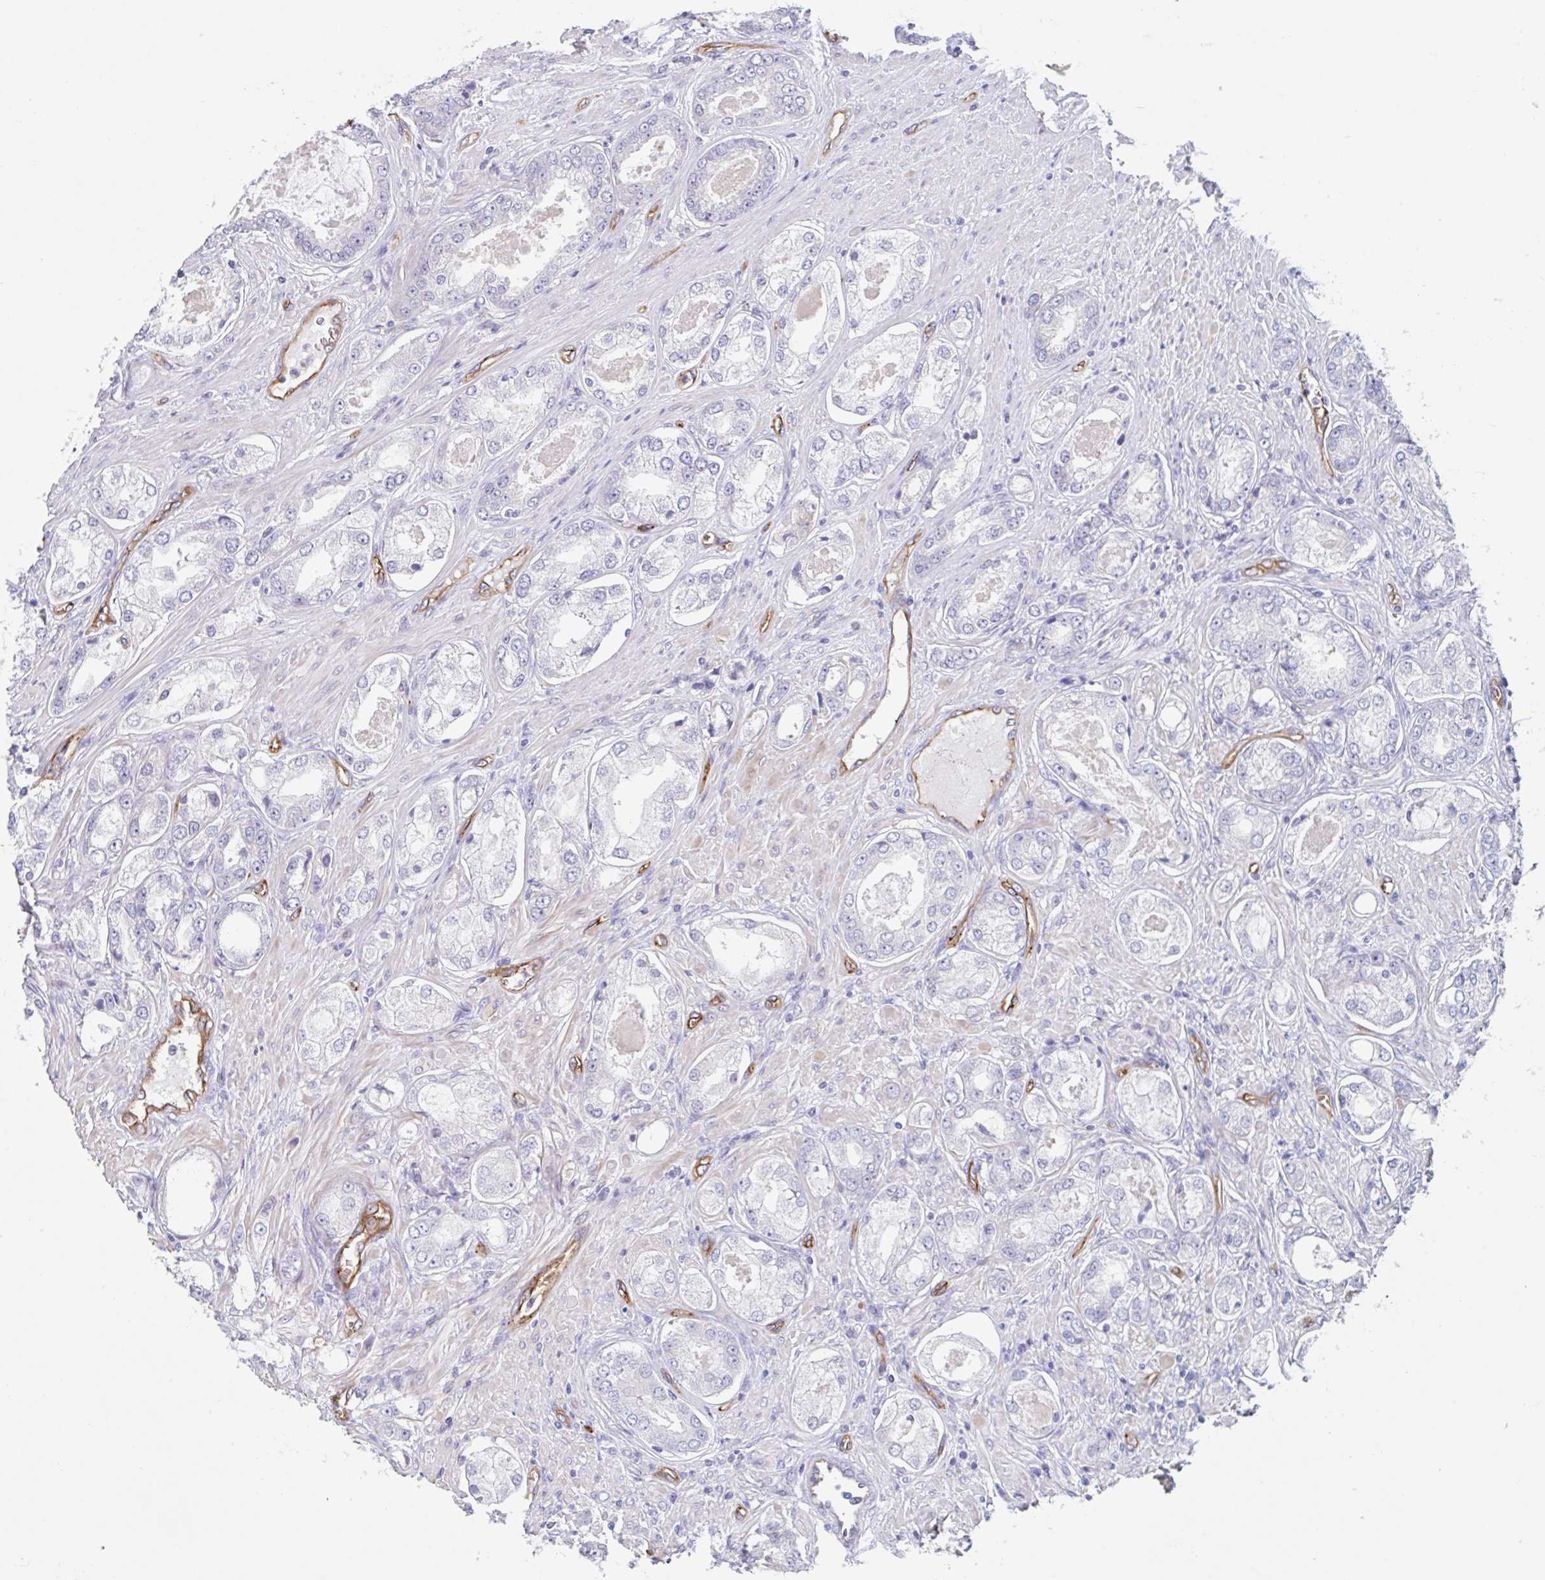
{"staining": {"intensity": "negative", "quantity": "none", "location": "none"}, "tissue": "prostate cancer", "cell_type": "Tumor cells", "image_type": "cancer", "snomed": [{"axis": "morphology", "description": "Adenocarcinoma, Low grade"}, {"axis": "topography", "description": "Prostate"}], "caption": "Human prostate low-grade adenocarcinoma stained for a protein using IHC shows no positivity in tumor cells.", "gene": "EHD4", "patient": {"sex": "male", "age": 68}}